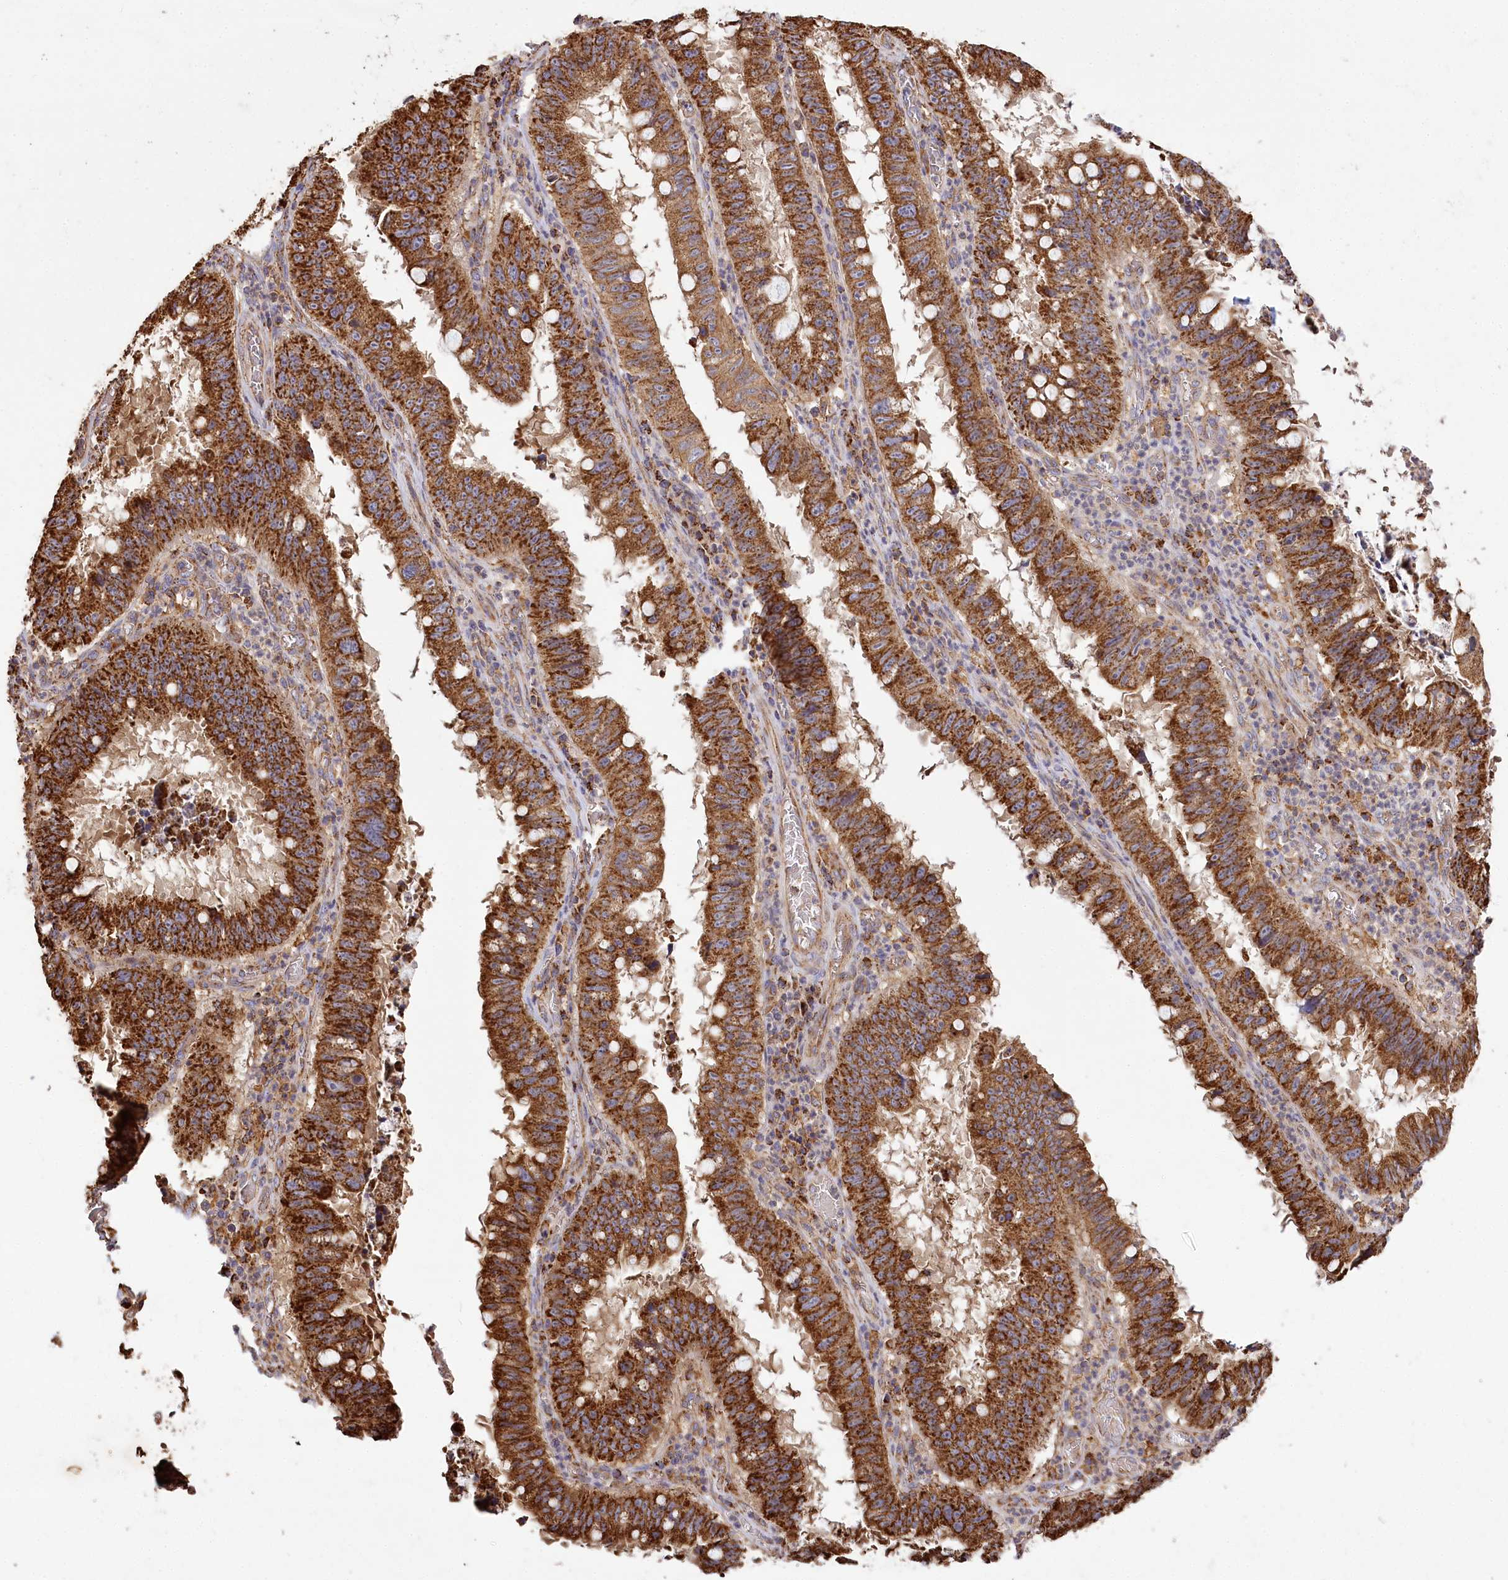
{"staining": {"intensity": "strong", "quantity": ">75%", "location": "cytoplasmic/membranous"}, "tissue": "stomach cancer", "cell_type": "Tumor cells", "image_type": "cancer", "snomed": [{"axis": "morphology", "description": "Adenocarcinoma, NOS"}, {"axis": "topography", "description": "Stomach"}], "caption": "There is high levels of strong cytoplasmic/membranous expression in tumor cells of stomach adenocarcinoma, as demonstrated by immunohistochemical staining (brown color).", "gene": "CARD19", "patient": {"sex": "male", "age": 59}}